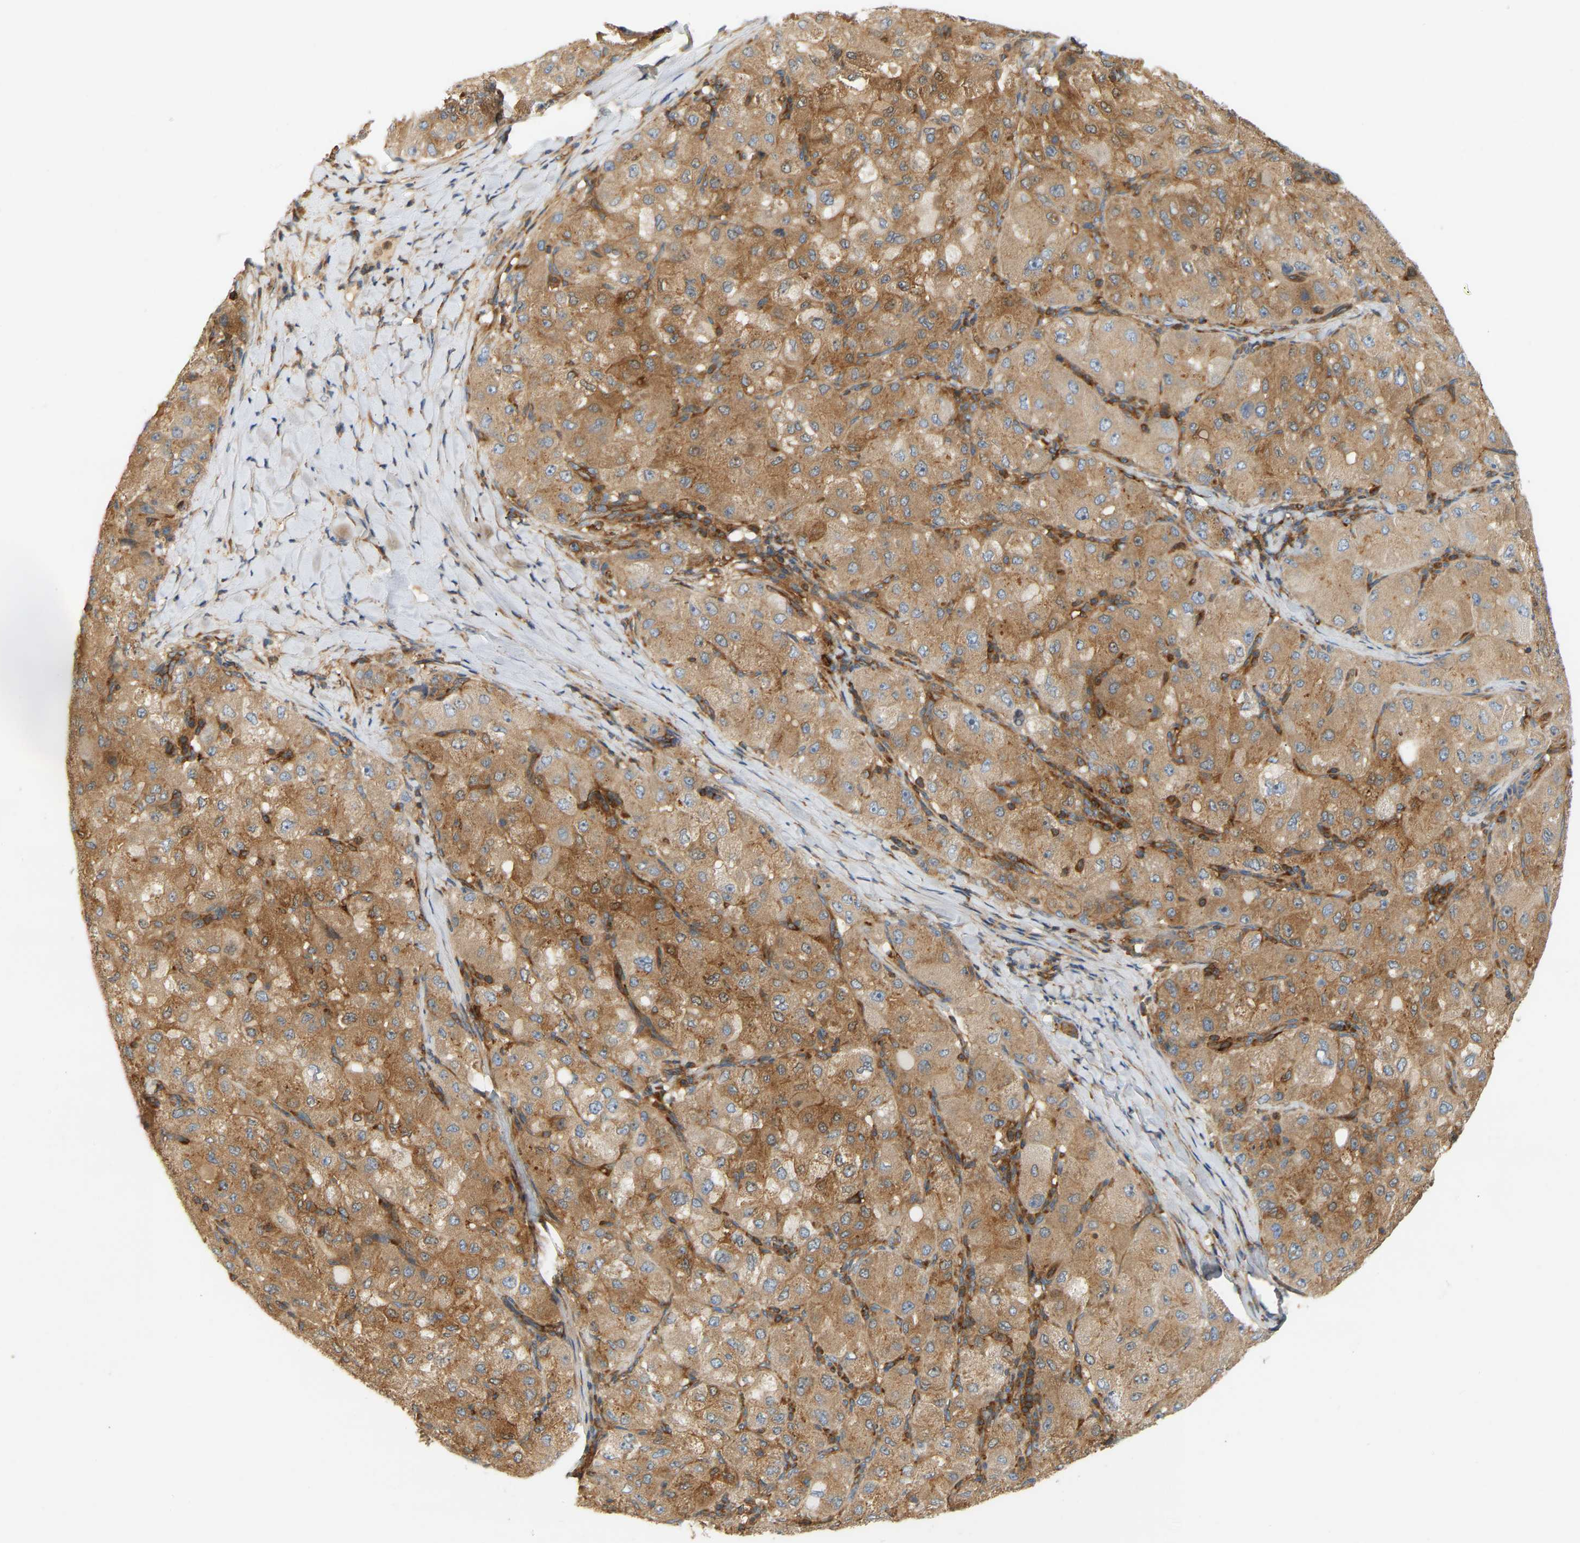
{"staining": {"intensity": "moderate", "quantity": ">75%", "location": "cytoplasmic/membranous"}, "tissue": "liver cancer", "cell_type": "Tumor cells", "image_type": "cancer", "snomed": [{"axis": "morphology", "description": "Carcinoma, Hepatocellular, NOS"}, {"axis": "topography", "description": "Liver"}], "caption": "A high-resolution histopathology image shows immunohistochemistry (IHC) staining of liver hepatocellular carcinoma, which demonstrates moderate cytoplasmic/membranous staining in approximately >75% of tumor cells.", "gene": "AKAP13", "patient": {"sex": "male", "age": 80}}